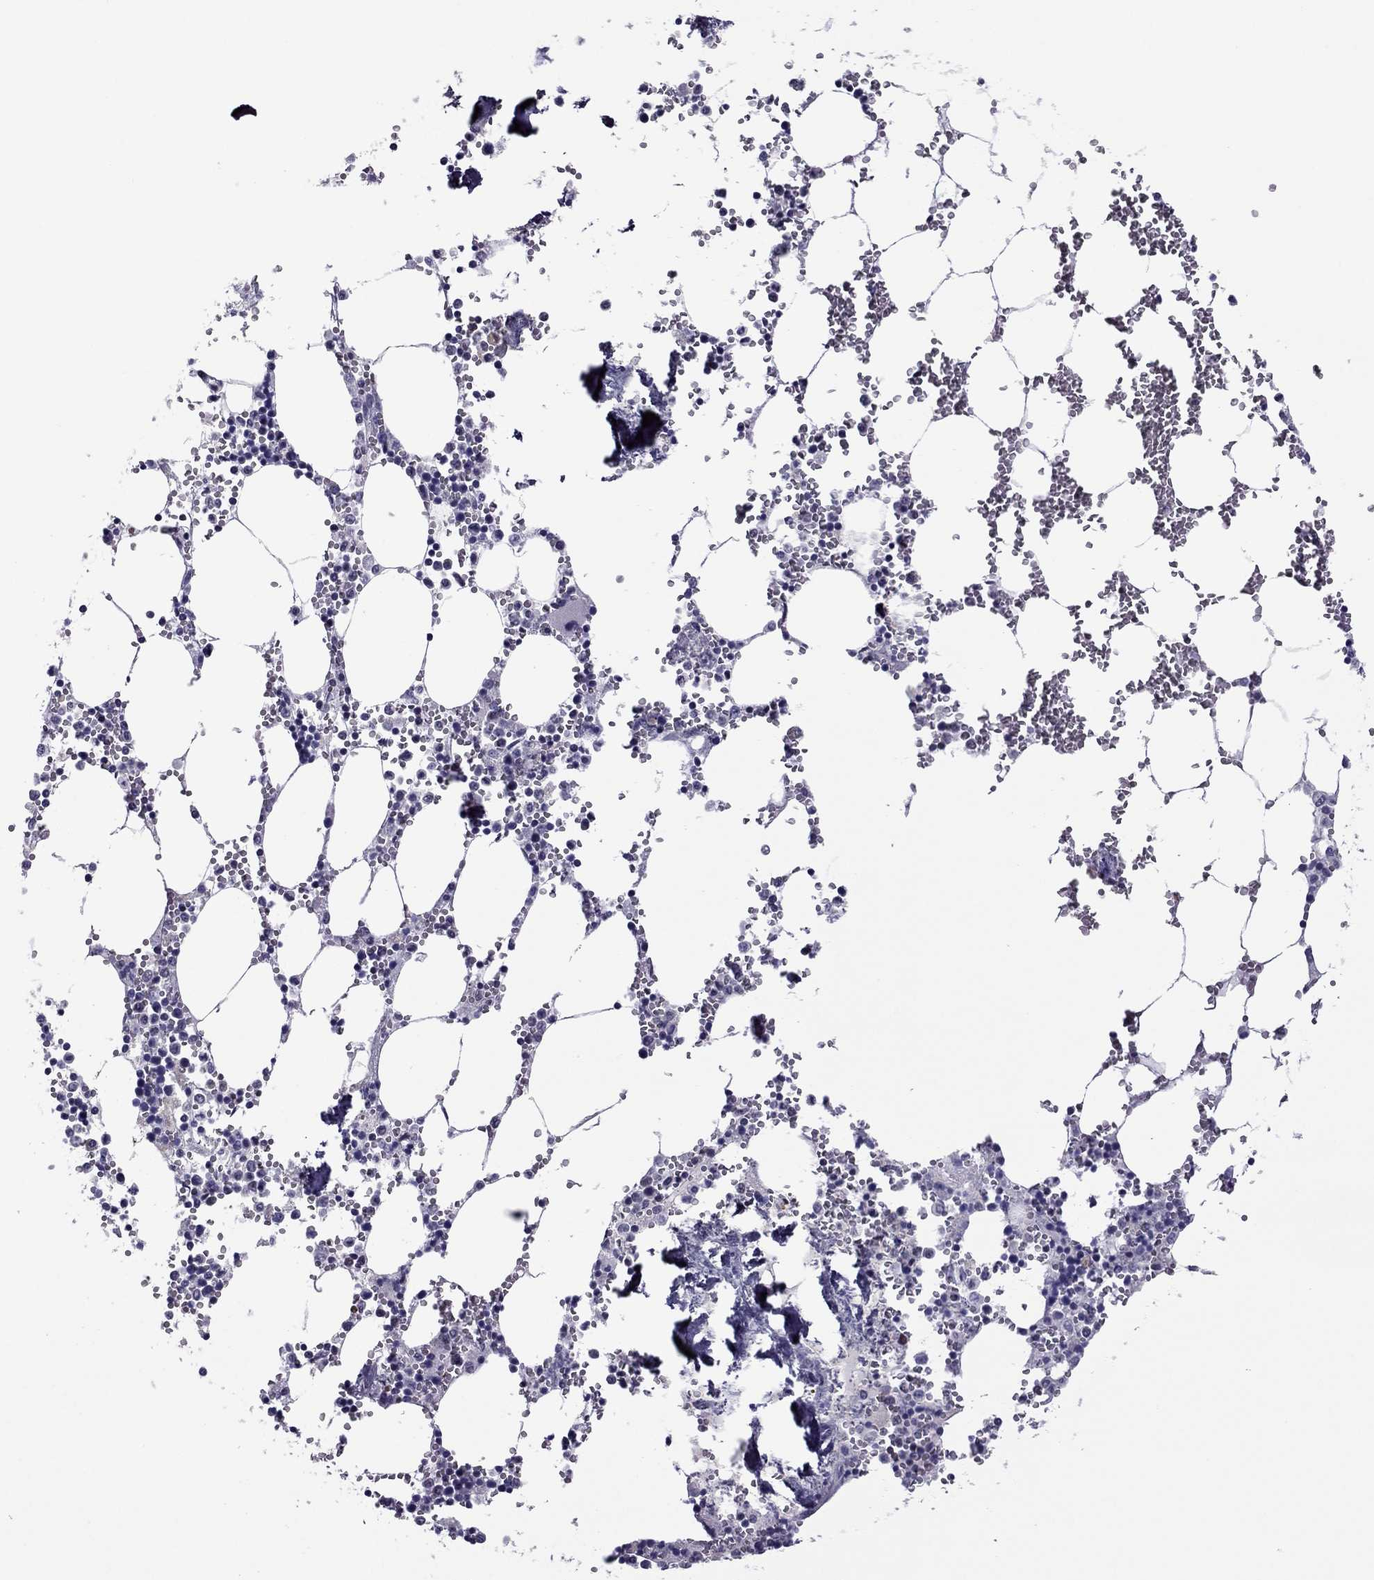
{"staining": {"intensity": "negative", "quantity": "none", "location": "none"}, "tissue": "bone marrow", "cell_type": "Hematopoietic cells", "image_type": "normal", "snomed": [{"axis": "morphology", "description": "Normal tissue, NOS"}, {"axis": "topography", "description": "Bone marrow"}], "caption": "The immunohistochemistry (IHC) image has no significant positivity in hematopoietic cells of bone marrow.", "gene": "MYLK3", "patient": {"sex": "male", "age": 54}}